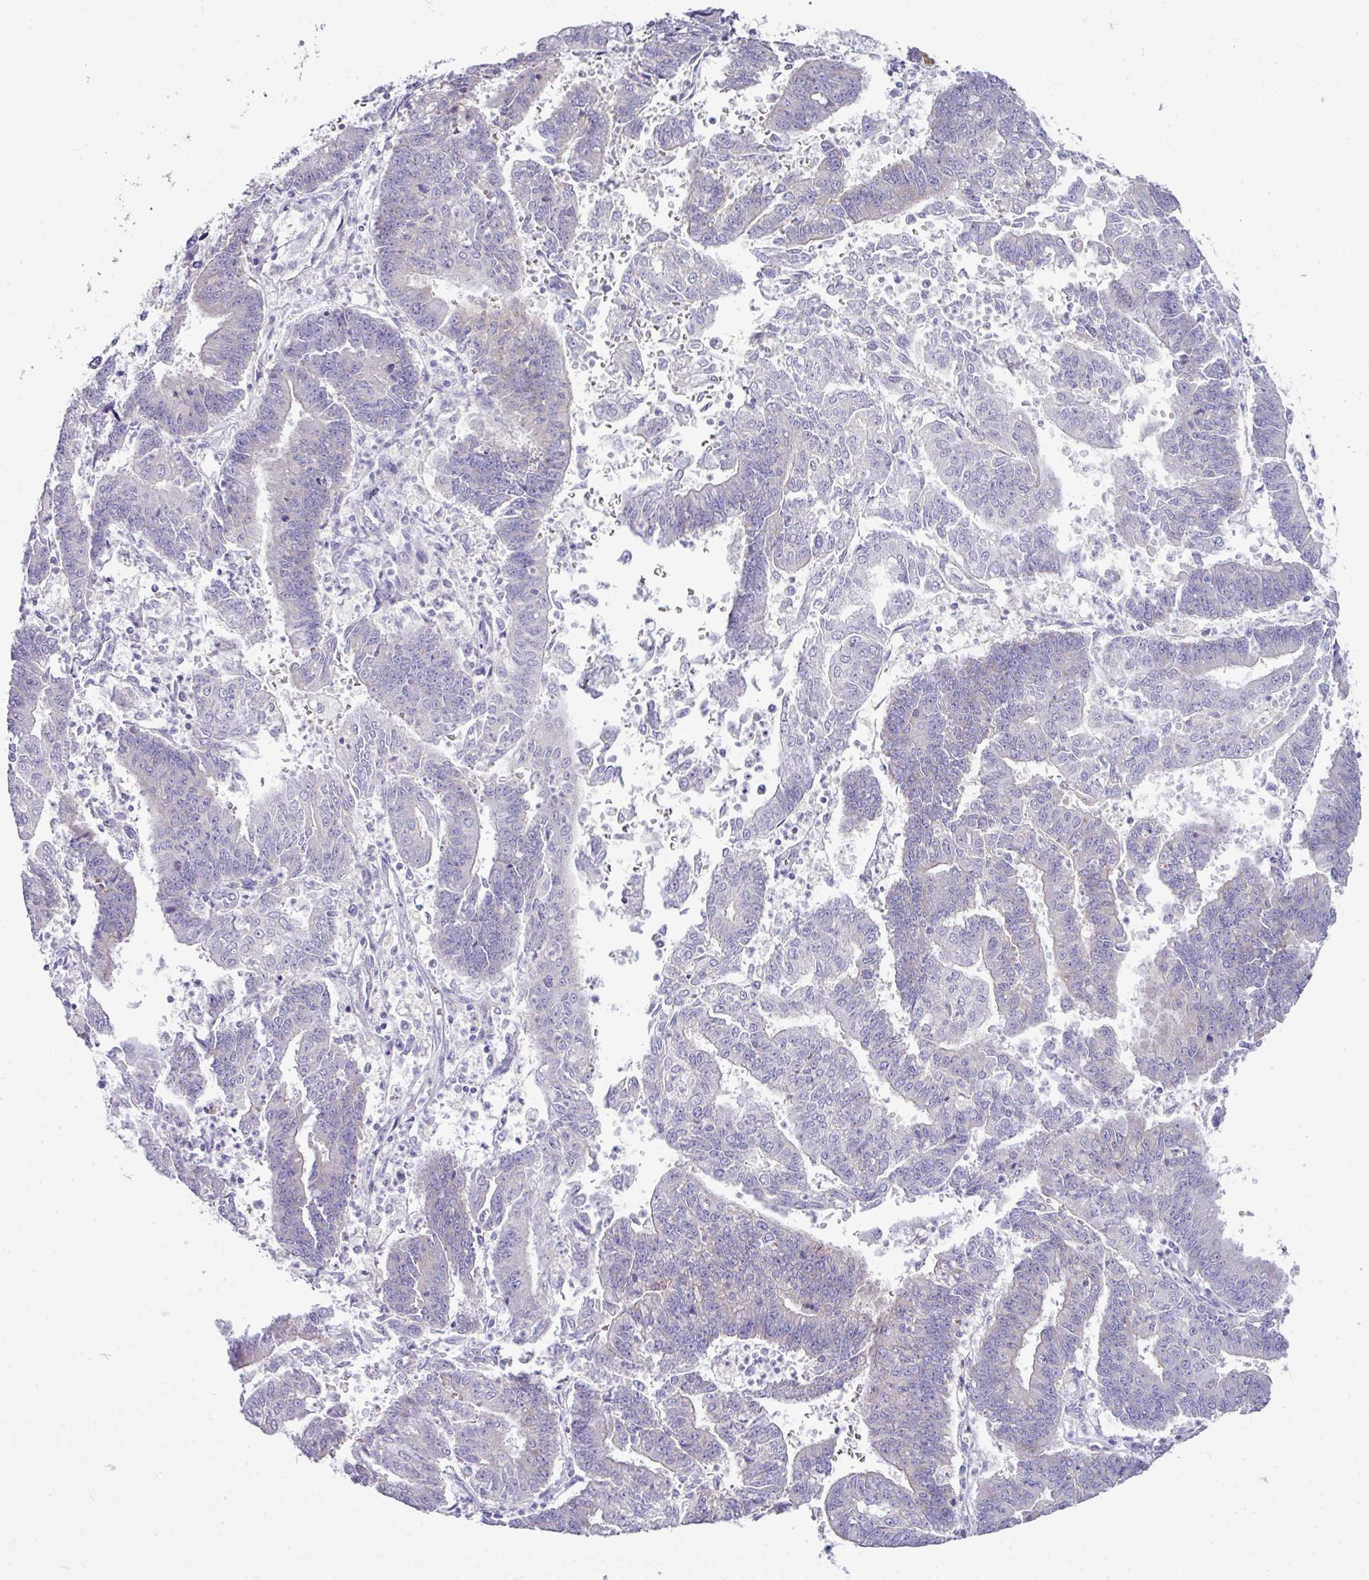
{"staining": {"intensity": "negative", "quantity": "none", "location": "none"}, "tissue": "endometrial cancer", "cell_type": "Tumor cells", "image_type": "cancer", "snomed": [{"axis": "morphology", "description": "Adenocarcinoma, NOS"}, {"axis": "topography", "description": "Endometrium"}], "caption": "IHC histopathology image of neoplastic tissue: human endometrial adenocarcinoma stained with DAB (3,3'-diaminobenzidine) displays no significant protein positivity in tumor cells.", "gene": "ABCC5", "patient": {"sex": "female", "age": 73}}